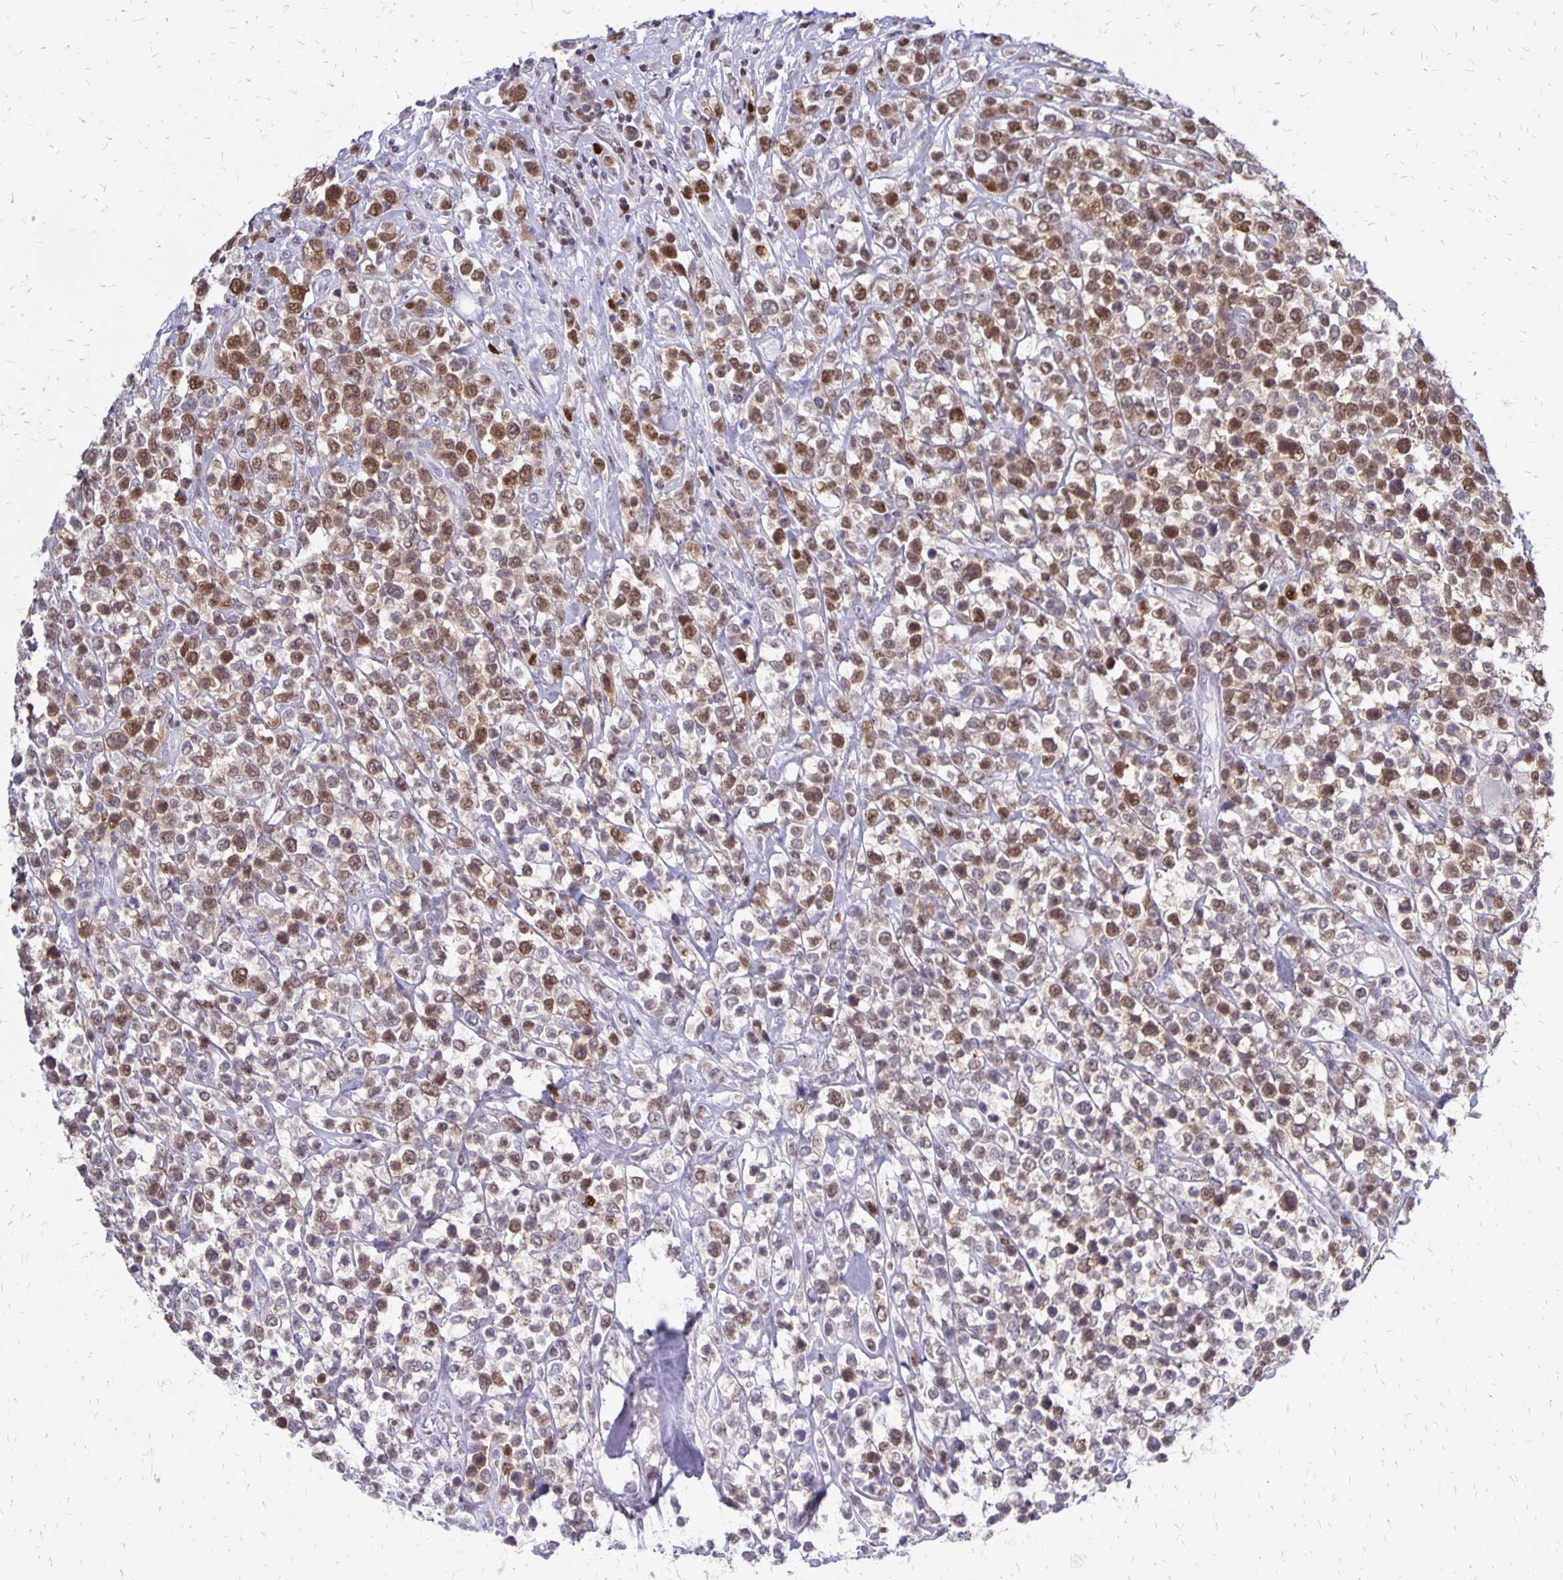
{"staining": {"intensity": "moderate", "quantity": ">75%", "location": "nuclear"}, "tissue": "lymphoma", "cell_type": "Tumor cells", "image_type": "cancer", "snomed": [{"axis": "morphology", "description": "Malignant lymphoma, non-Hodgkin's type, High grade"}, {"axis": "topography", "description": "Soft tissue"}], "caption": "Immunohistochemical staining of malignant lymphoma, non-Hodgkin's type (high-grade) shows medium levels of moderate nuclear expression in approximately >75% of tumor cells. The staining was performed using DAB to visualize the protein expression in brown, while the nuclei were stained in blue with hematoxylin (Magnification: 20x).", "gene": "DCK", "patient": {"sex": "female", "age": 56}}